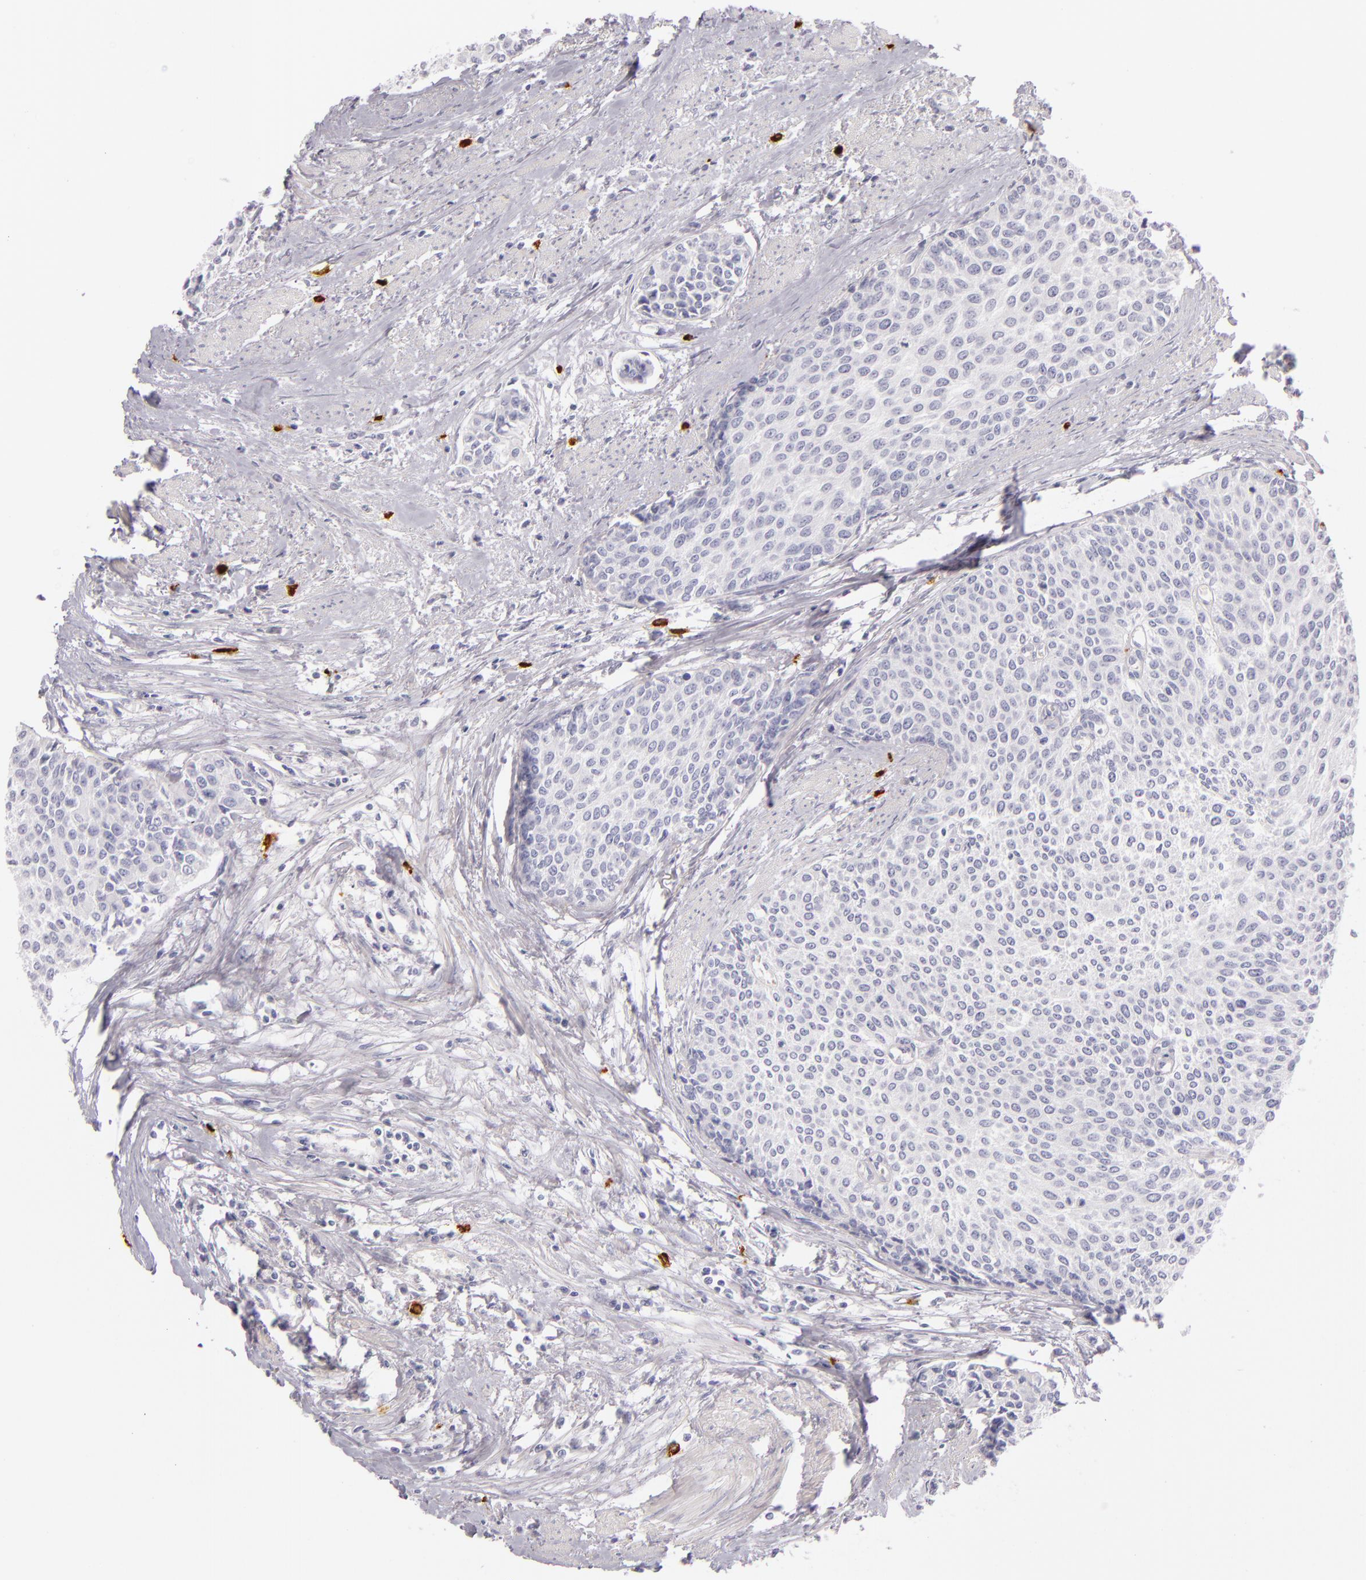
{"staining": {"intensity": "negative", "quantity": "none", "location": "none"}, "tissue": "urothelial cancer", "cell_type": "Tumor cells", "image_type": "cancer", "snomed": [{"axis": "morphology", "description": "Urothelial carcinoma, Low grade"}, {"axis": "topography", "description": "Urinary bladder"}], "caption": "Immunohistochemistry image of urothelial cancer stained for a protein (brown), which reveals no positivity in tumor cells. (DAB IHC with hematoxylin counter stain).", "gene": "TPSD1", "patient": {"sex": "female", "age": 73}}